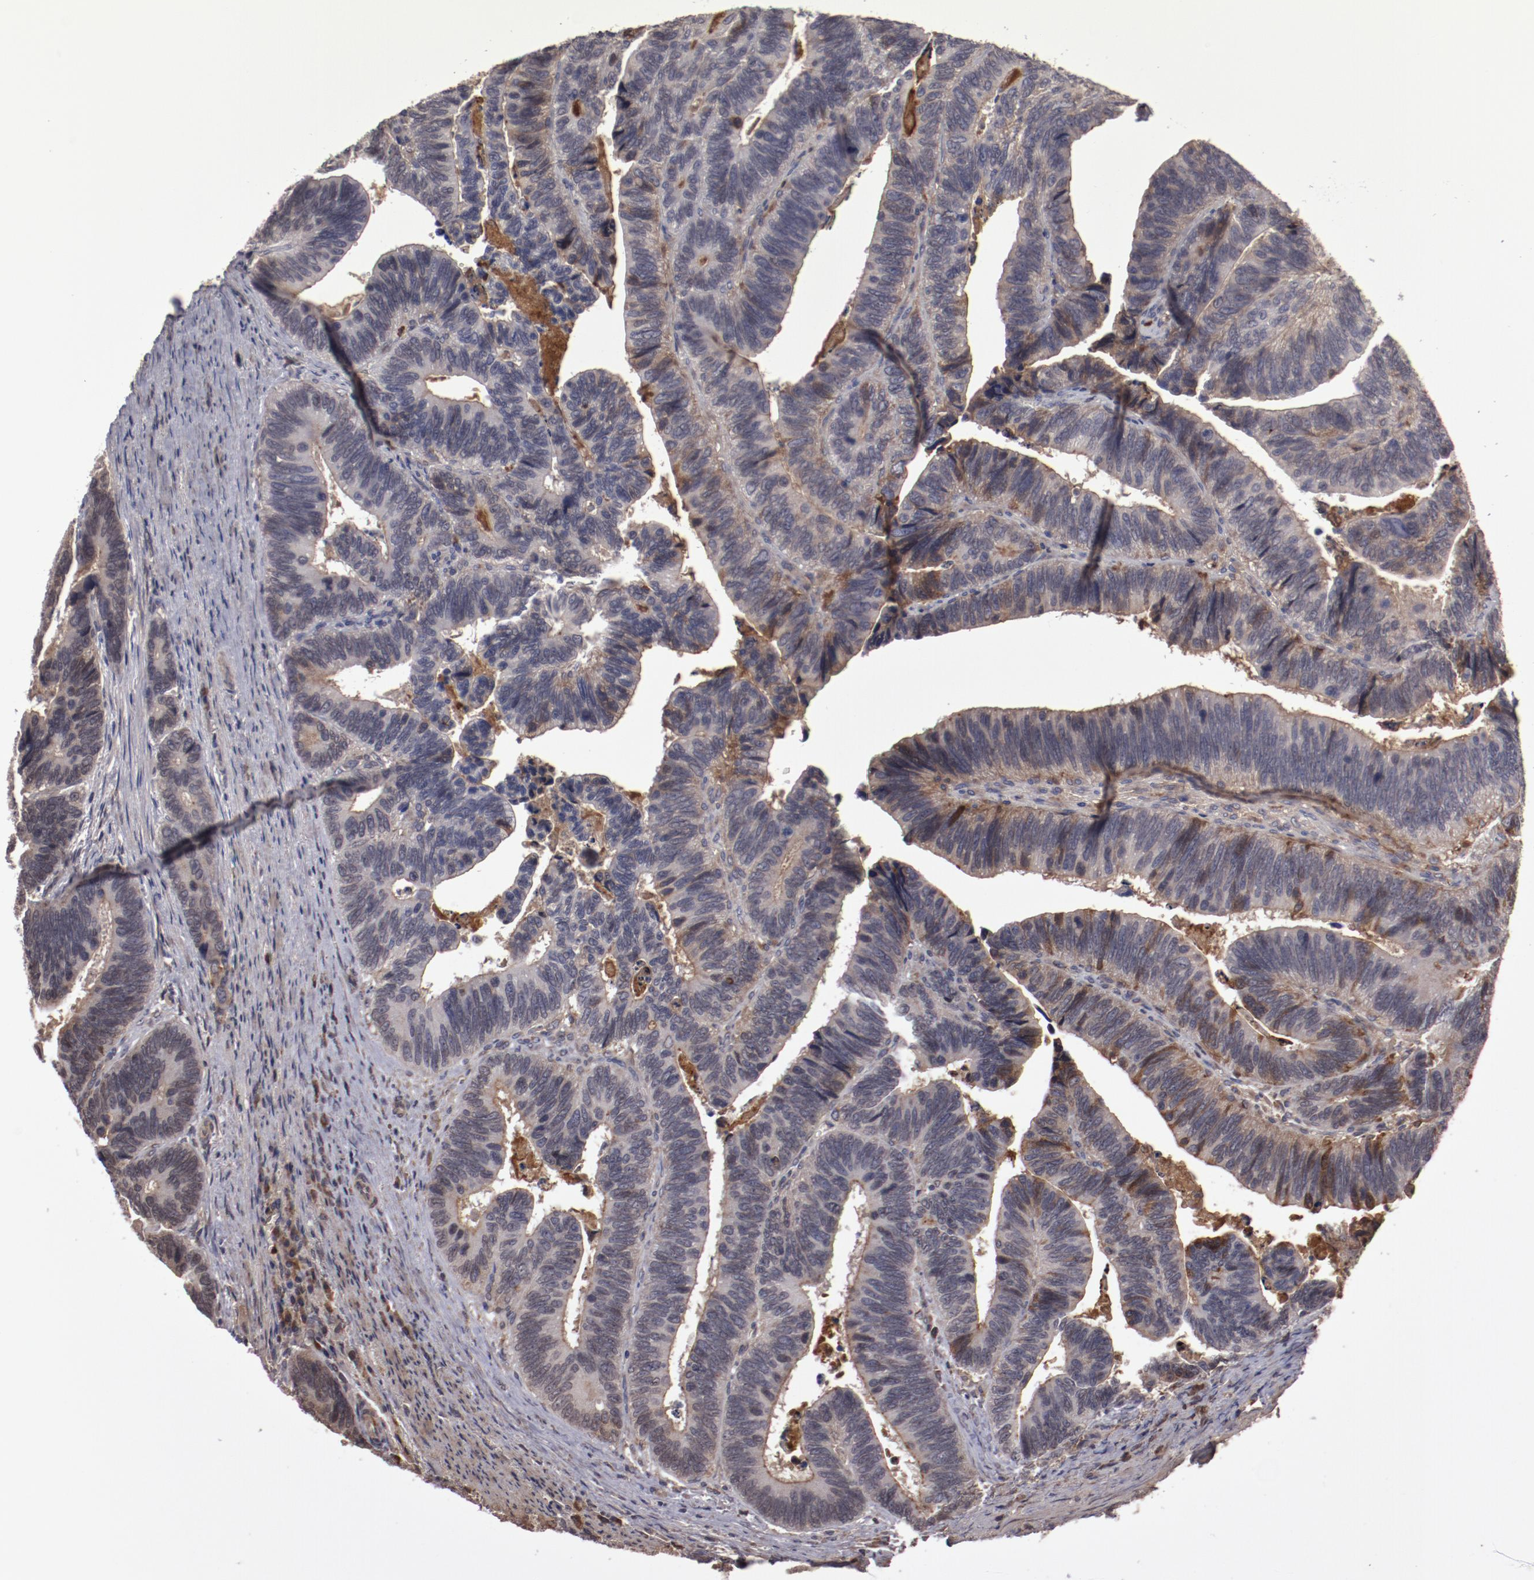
{"staining": {"intensity": "weak", "quantity": ">75%", "location": "cytoplasmic/membranous"}, "tissue": "colorectal cancer", "cell_type": "Tumor cells", "image_type": "cancer", "snomed": [{"axis": "morphology", "description": "Adenocarcinoma, NOS"}, {"axis": "topography", "description": "Colon"}], "caption": "Immunohistochemical staining of human adenocarcinoma (colorectal) reveals low levels of weak cytoplasmic/membranous protein positivity in about >75% of tumor cells.", "gene": "SERPINA7", "patient": {"sex": "male", "age": 72}}